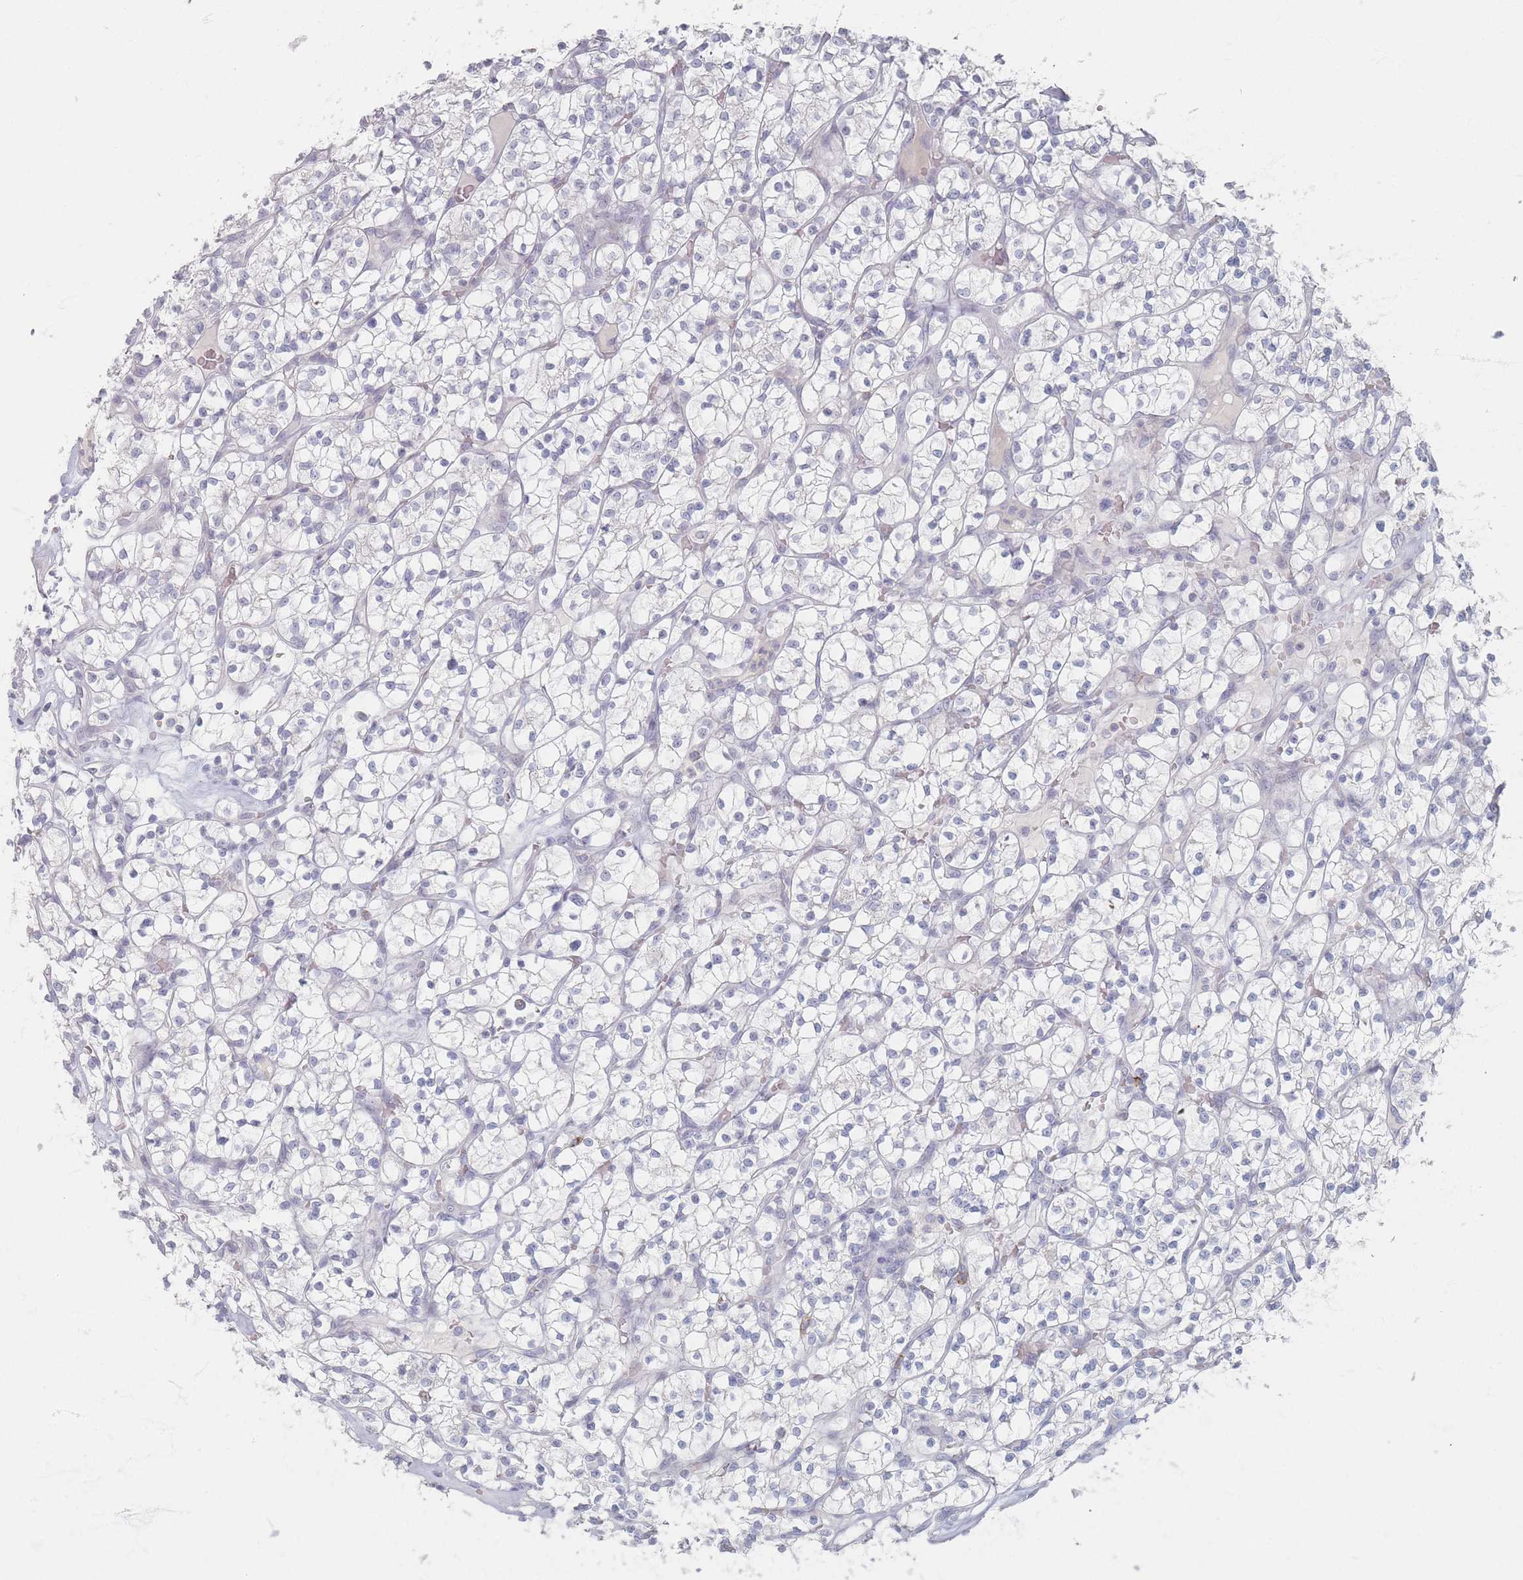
{"staining": {"intensity": "negative", "quantity": "none", "location": "none"}, "tissue": "renal cancer", "cell_type": "Tumor cells", "image_type": "cancer", "snomed": [{"axis": "morphology", "description": "Adenocarcinoma, NOS"}, {"axis": "topography", "description": "Kidney"}], "caption": "IHC of human renal adenocarcinoma reveals no positivity in tumor cells.", "gene": "CD37", "patient": {"sex": "female", "age": 64}}